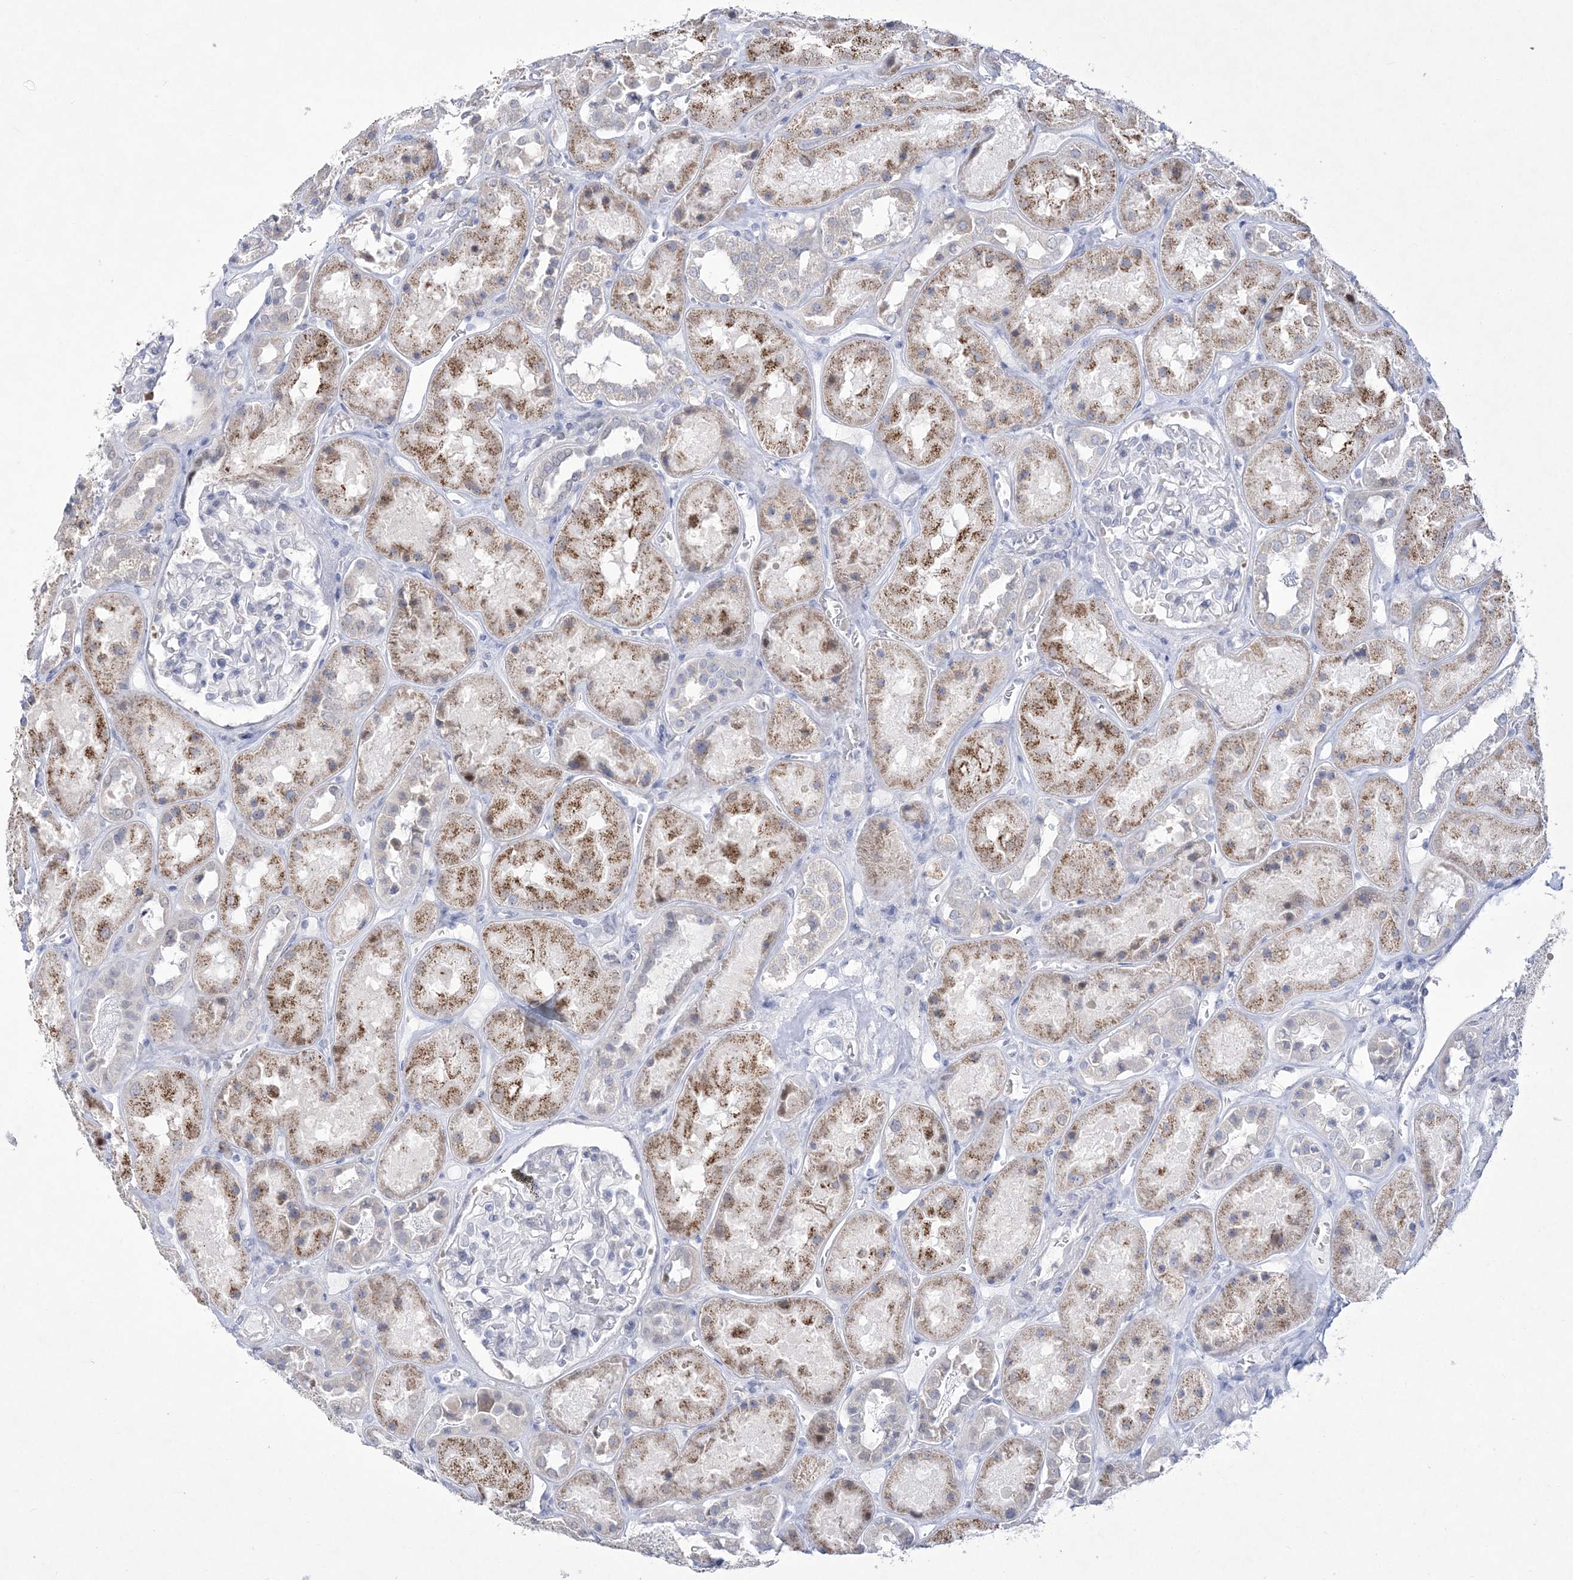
{"staining": {"intensity": "negative", "quantity": "none", "location": "none"}, "tissue": "kidney", "cell_type": "Cells in glomeruli", "image_type": "normal", "snomed": [{"axis": "morphology", "description": "Normal tissue, NOS"}, {"axis": "topography", "description": "Kidney"}], "caption": "Human kidney stained for a protein using immunohistochemistry reveals no staining in cells in glomeruli.", "gene": "WDR27", "patient": {"sex": "male", "age": 70}}